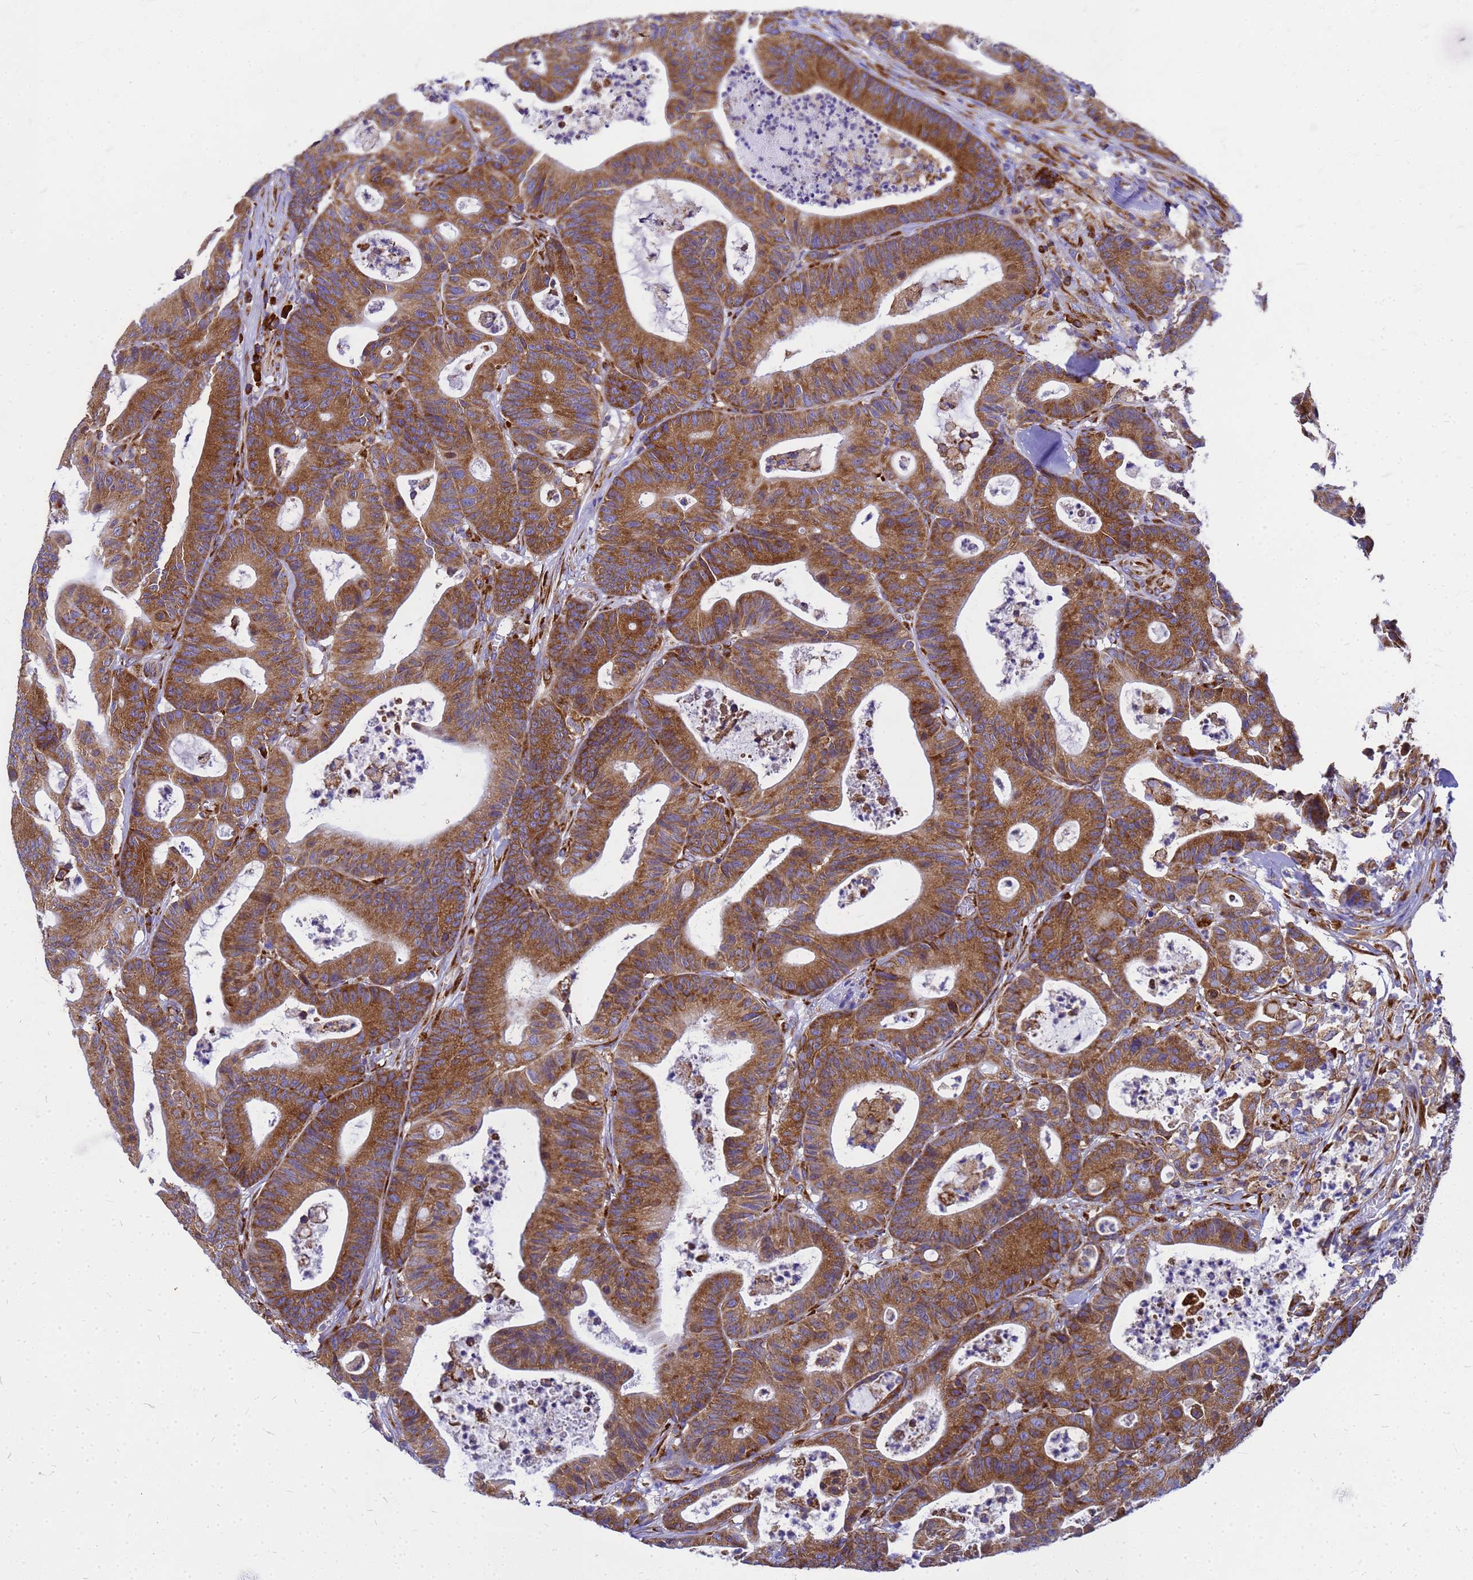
{"staining": {"intensity": "strong", "quantity": ">75%", "location": "cytoplasmic/membranous"}, "tissue": "colorectal cancer", "cell_type": "Tumor cells", "image_type": "cancer", "snomed": [{"axis": "morphology", "description": "Adenocarcinoma, NOS"}, {"axis": "topography", "description": "Colon"}], "caption": "Strong cytoplasmic/membranous protein staining is present in about >75% of tumor cells in colorectal cancer (adenocarcinoma). Immunohistochemistry (ihc) stains the protein of interest in brown and the nuclei are stained blue.", "gene": "EEF1D", "patient": {"sex": "female", "age": 84}}